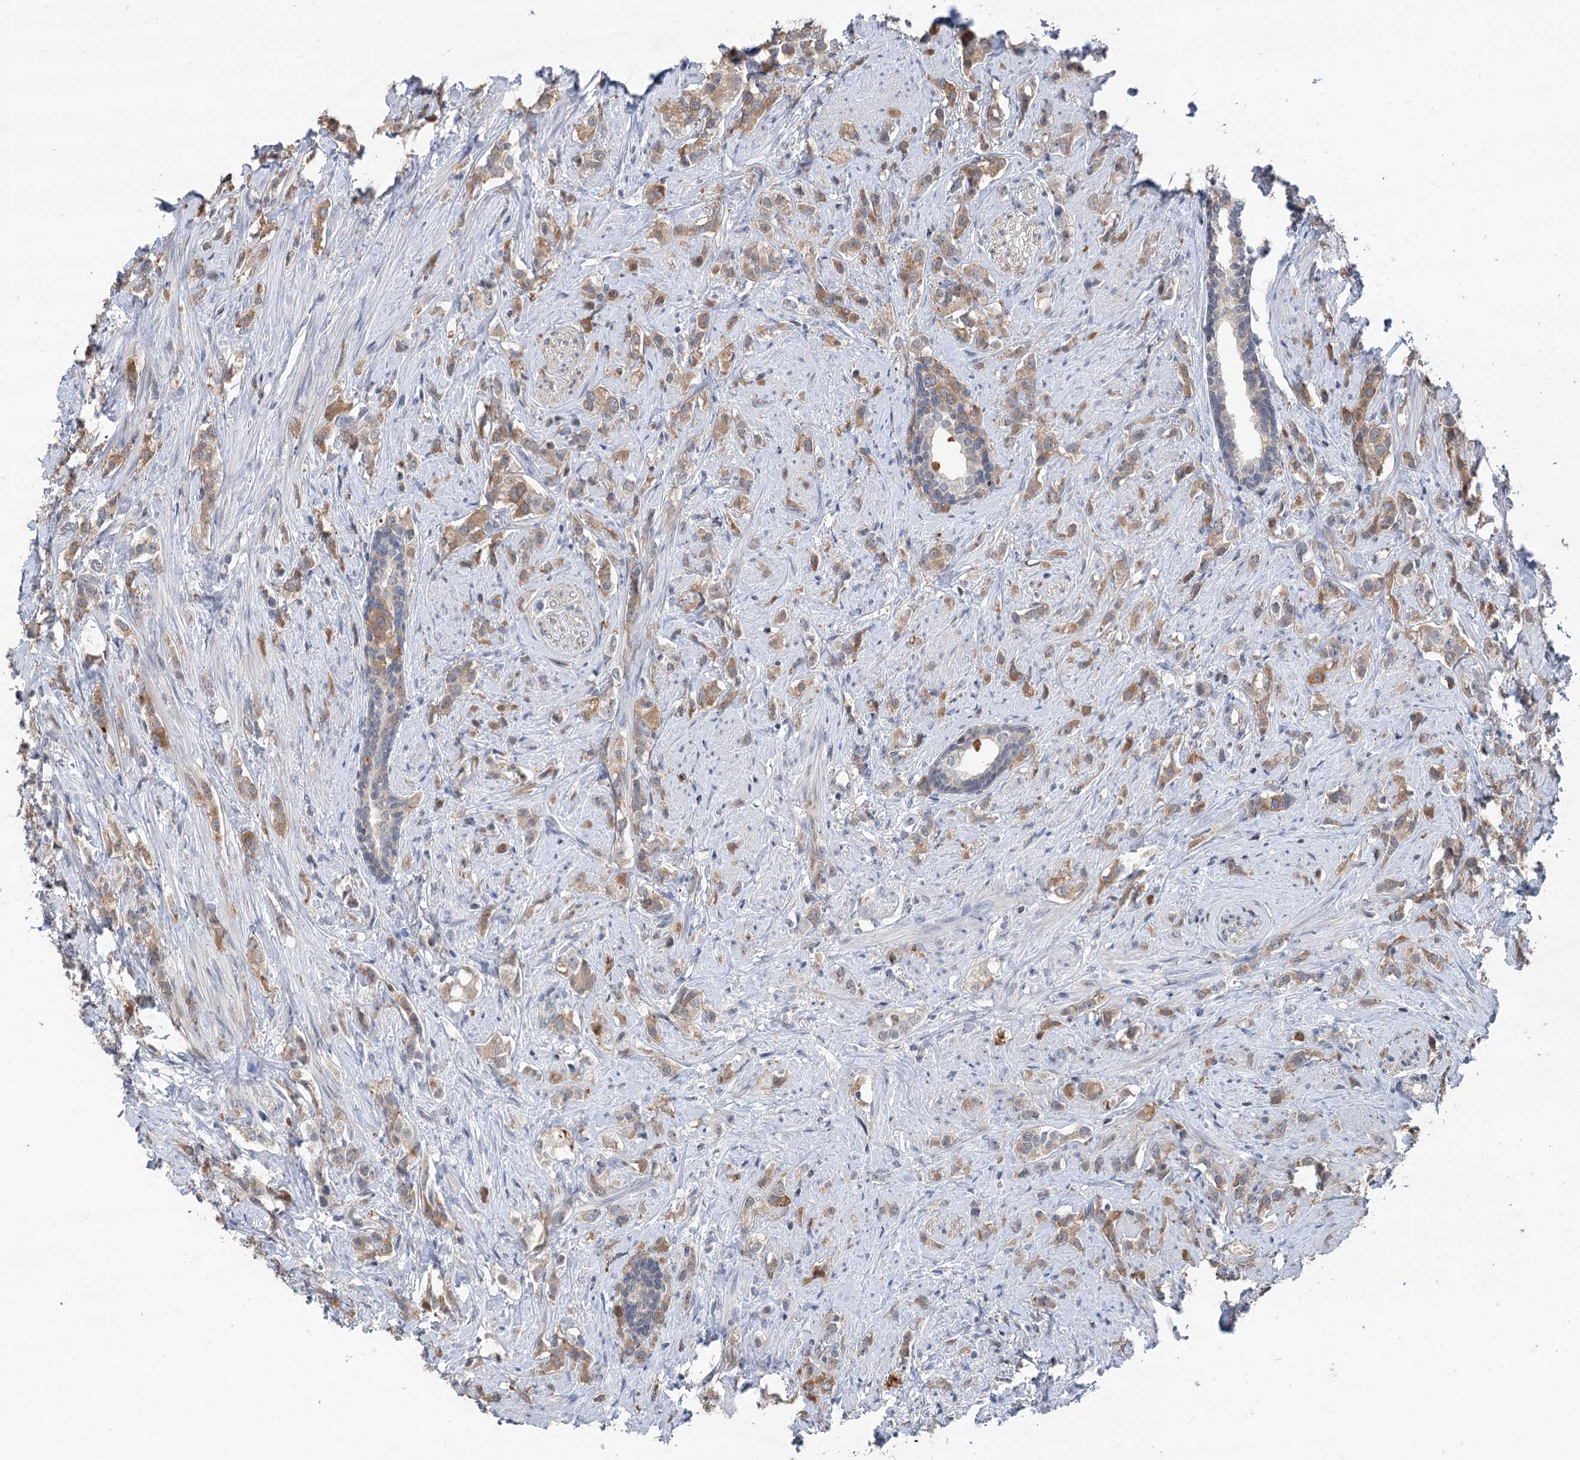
{"staining": {"intensity": "moderate", "quantity": "25%-75%", "location": "cytoplasmic/membranous"}, "tissue": "prostate cancer", "cell_type": "Tumor cells", "image_type": "cancer", "snomed": [{"axis": "morphology", "description": "Adenocarcinoma, High grade"}, {"axis": "topography", "description": "Prostate"}], "caption": "Immunohistochemistry photomicrograph of prostate high-grade adenocarcinoma stained for a protein (brown), which reveals medium levels of moderate cytoplasmic/membranous staining in approximately 25%-75% of tumor cells.", "gene": "CCSER2", "patient": {"sex": "male", "age": 63}}